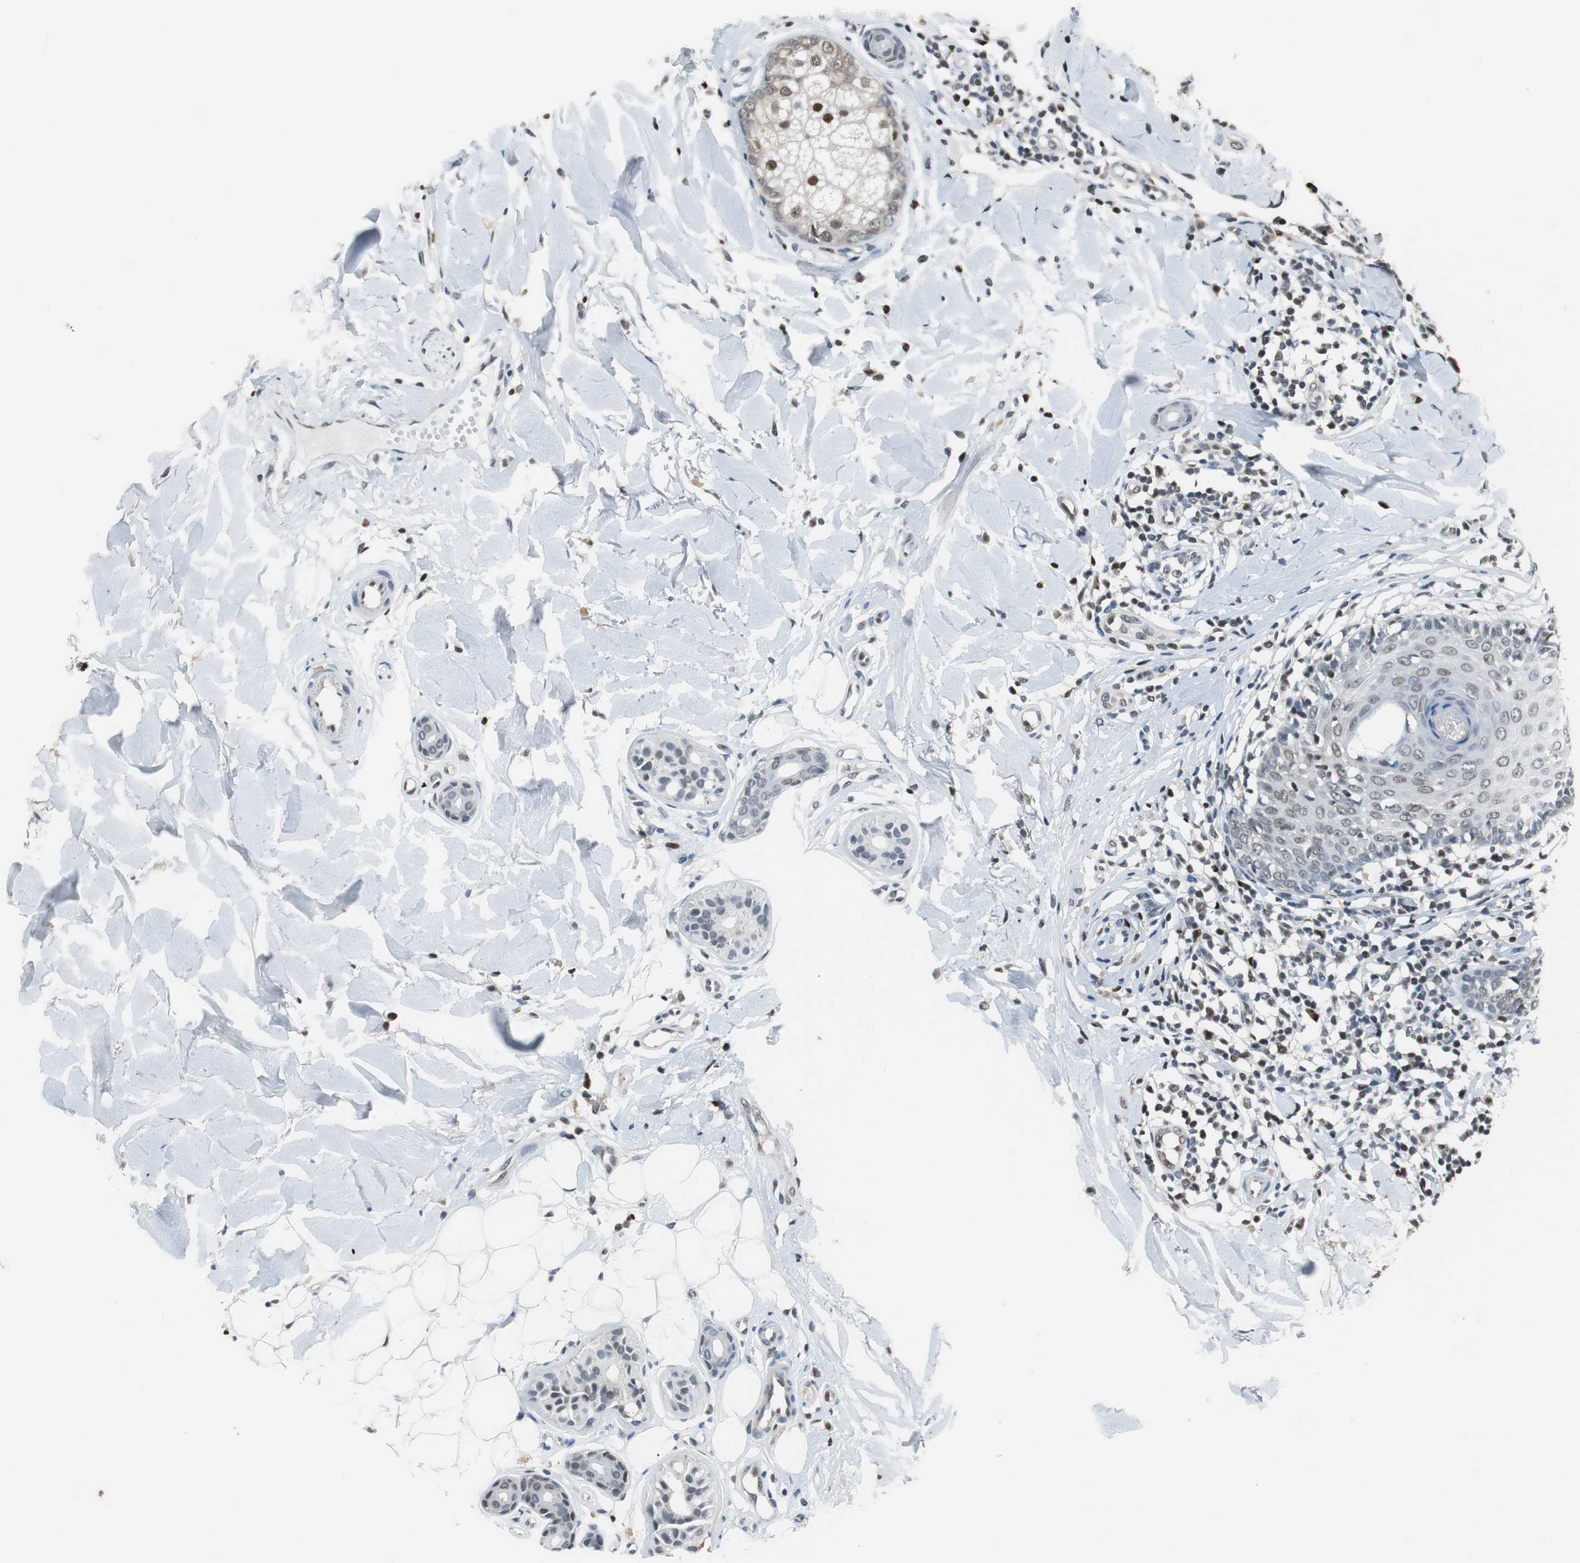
{"staining": {"intensity": "weak", "quantity": "25%-75%", "location": "nuclear"}, "tissue": "skin cancer", "cell_type": "Tumor cells", "image_type": "cancer", "snomed": [{"axis": "morphology", "description": "Basal cell carcinoma"}, {"axis": "topography", "description": "Skin"}], "caption": "IHC (DAB (3,3'-diaminobenzidine)) staining of human skin cancer (basal cell carcinoma) exhibits weak nuclear protein staining in about 25%-75% of tumor cells. (DAB IHC, brown staining for protein, blue staining for nuclei).", "gene": "MAFB", "patient": {"sex": "female", "age": 58}}